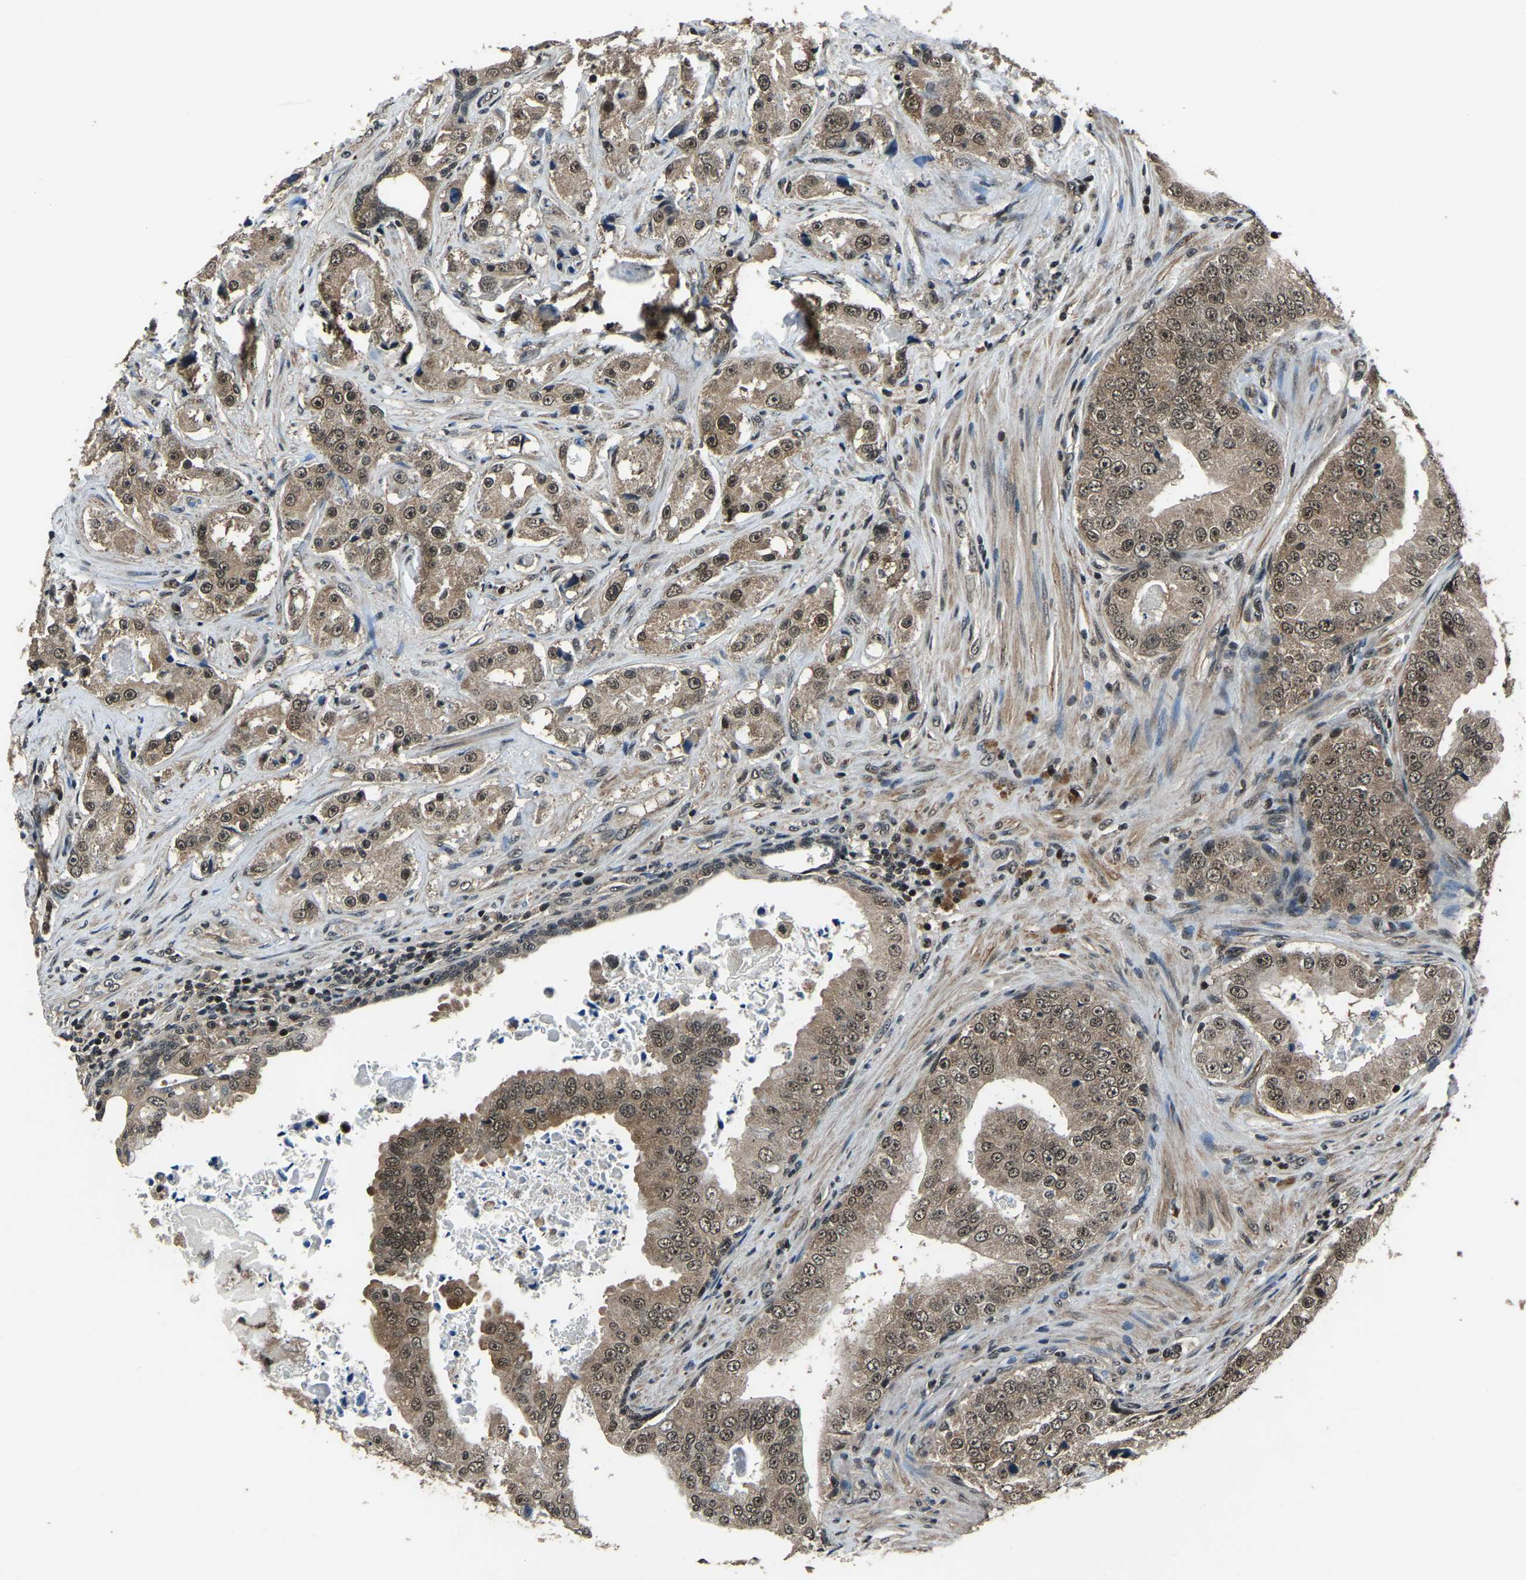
{"staining": {"intensity": "weak", "quantity": ">75%", "location": "cytoplasmic/membranous,nuclear"}, "tissue": "prostate cancer", "cell_type": "Tumor cells", "image_type": "cancer", "snomed": [{"axis": "morphology", "description": "Adenocarcinoma, High grade"}, {"axis": "topography", "description": "Prostate"}], "caption": "Brown immunohistochemical staining in prostate cancer (high-grade adenocarcinoma) displays weak cytoplasmic/membranous and nuclear expression in approximately >75% of tumor cells. (Brightfield microscopy of DAB IHC at high magnification).", "gene": "ANKIB1", "patient": {"sex": "male", "age": 73}}